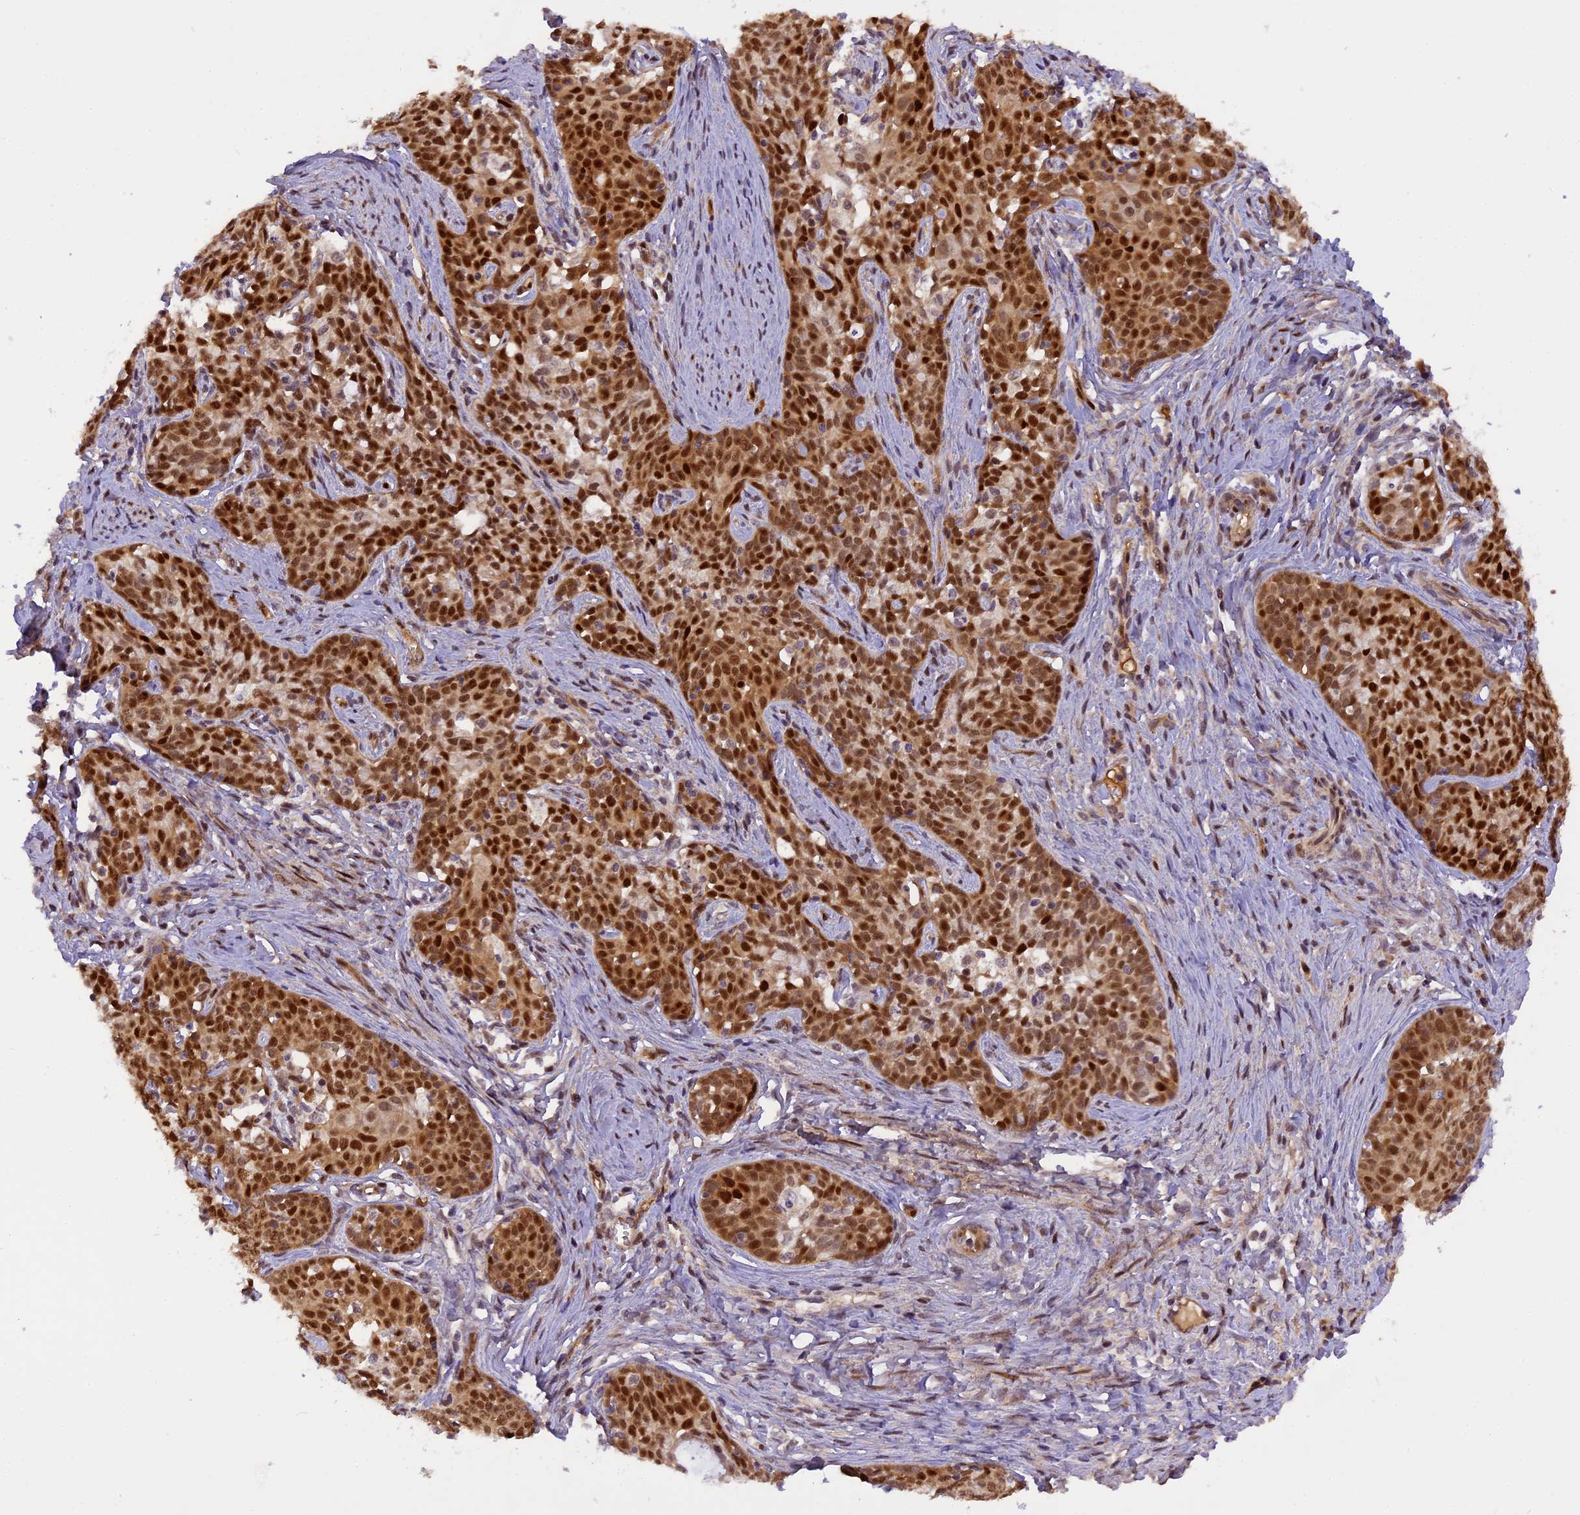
{"staining": {"intensity": "strong", "quantity": ">75%", "location": "nuclear"}, "tissue": "cervical cancer", "cell_type": "Tumor cells", "image_type": "cancer", "snomed": [{"axis": "morphology", "description": "Squamous cell carcinoma, NOS"}, {"axis": "topography", "description": "Cervix"}], "caption": "Brown immunohistochemical staining in squamous cell carcinoma (cervical) demonstrates strong nuclear expression in about >75% of tumor cells.", "gene": "MICALL1", "patient": {"sex": "female", "age": 52}}